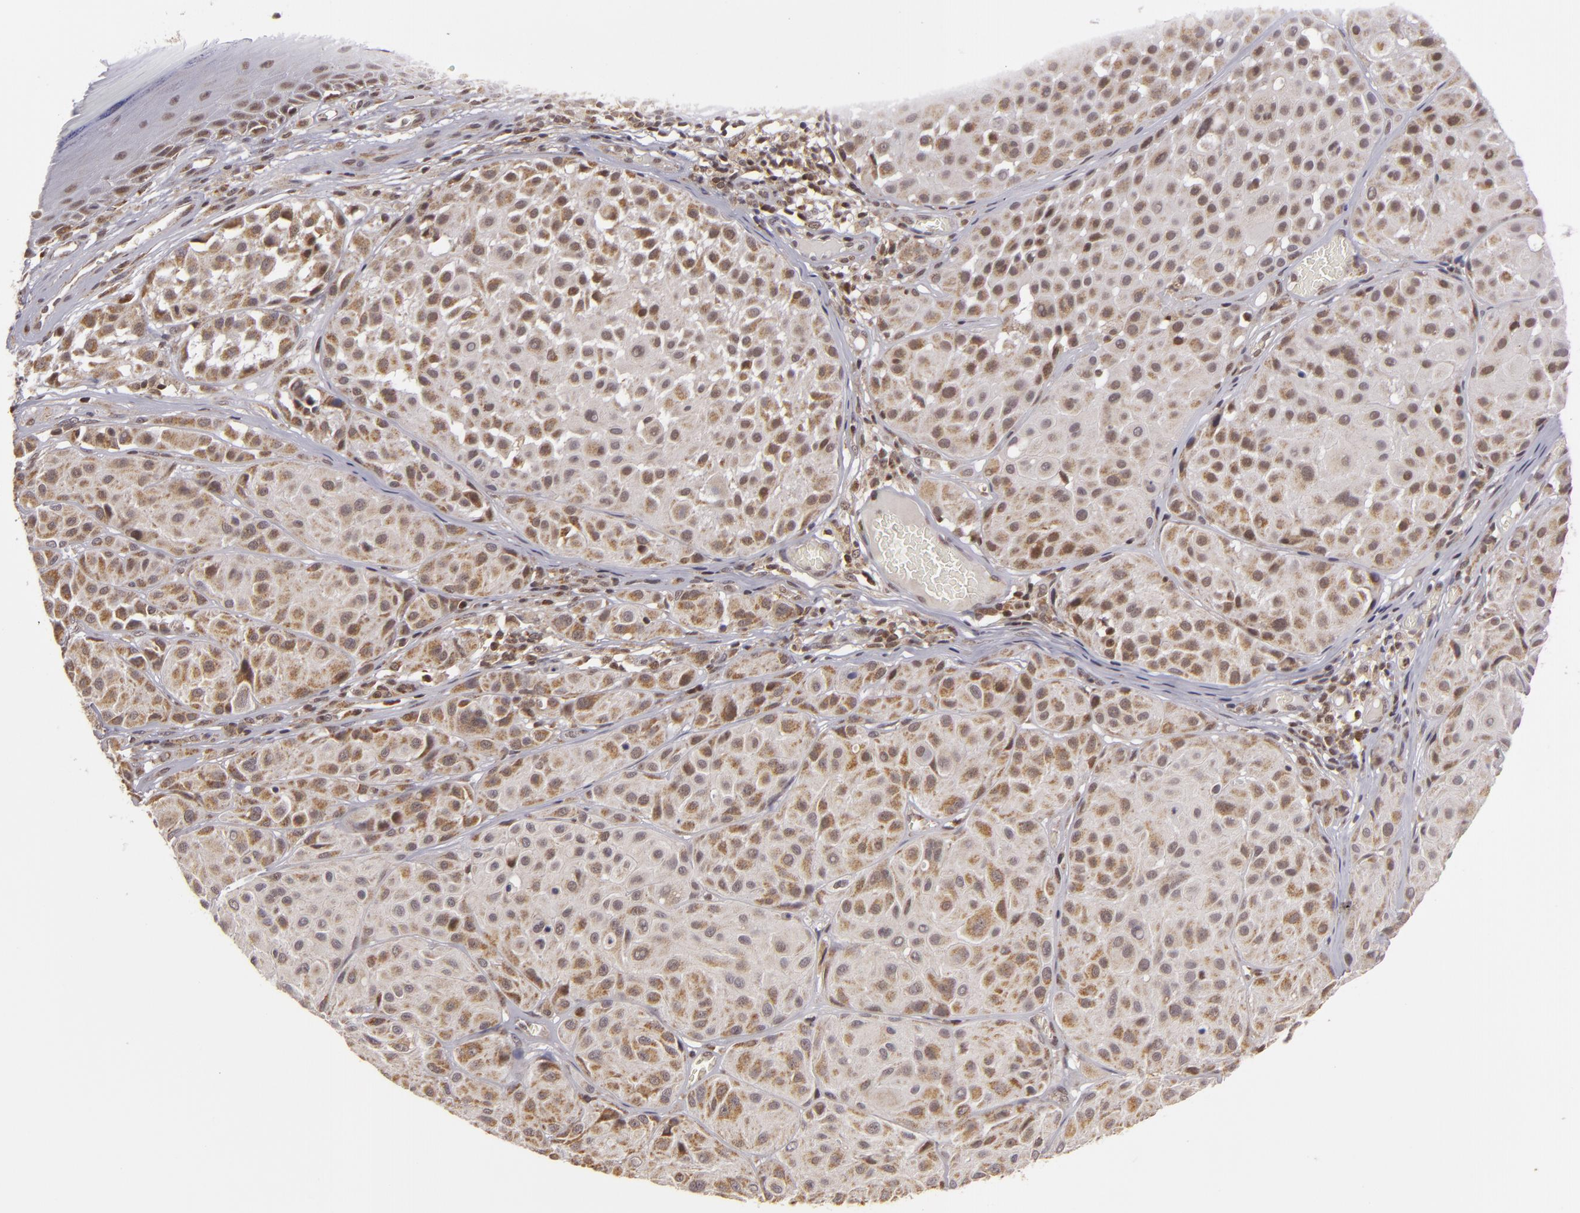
{"staining": {"intensity": "weak", "quantity": "25%-75%", "location": "cytoplasmic/membranous,nuclear"}, "tissue": "melanoma", "cell_type": "Tumor cells", "image_type": "cancer", "snomed": [{"axis": "morphology", "description": "Malignant melanoma, NOS"}, {"axis": "topography", "description": "Skin"}], "caption": "This image demonstrates immunohistochemistry staining of malignant melanoma, with low weak cytoplasmic/membranous and nuclear positivity in approximately 25%-75% of tumor cells.", "gene": "MXD1", "patient": {"sex": "male", "age": 36}}